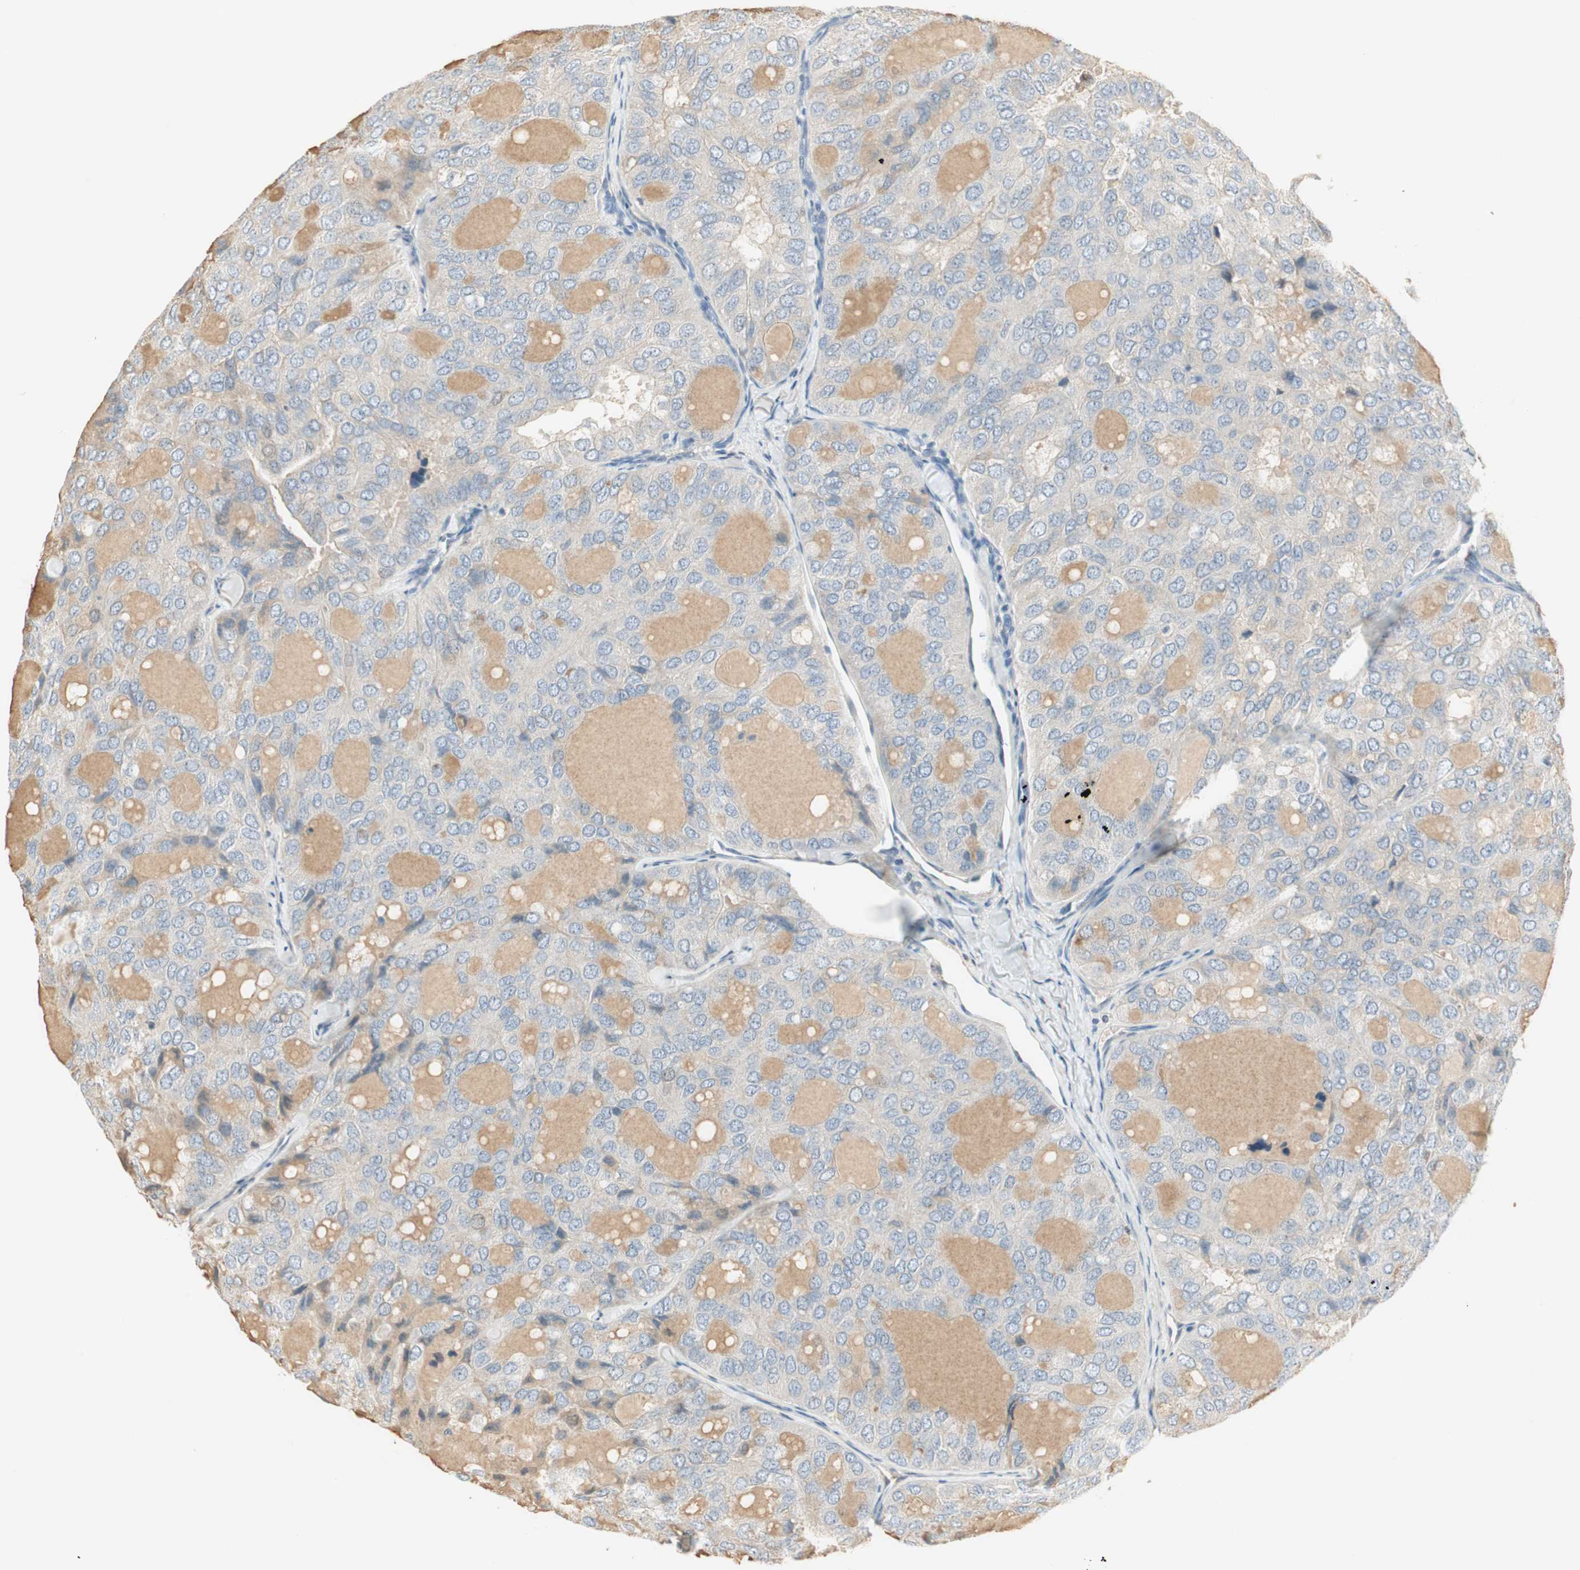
{"staining": {"intensity": "negative", "quantity": "none", "location": "none"}, "tissue": "thyroid cancer", "cell_type": "Tumor cells", "image_type": "cancer", "snomed": [{"axis": "morphology", "description": "Follicular adenoma carcinoma, NOS"}, {"axis": "topography", "description": "Thyroid gland"}], "caption": "Image shows no significant protein staining in tumor cells of follicular adenoma carcinoma (thyroid). The staining is performed using DAB (3,3'-diaminobenzidine) brown chromogen with nuclei counter-stained in using hematoxylin.", "gene": "RUNX2", "patient": {"sex": "male", "age": 75}}